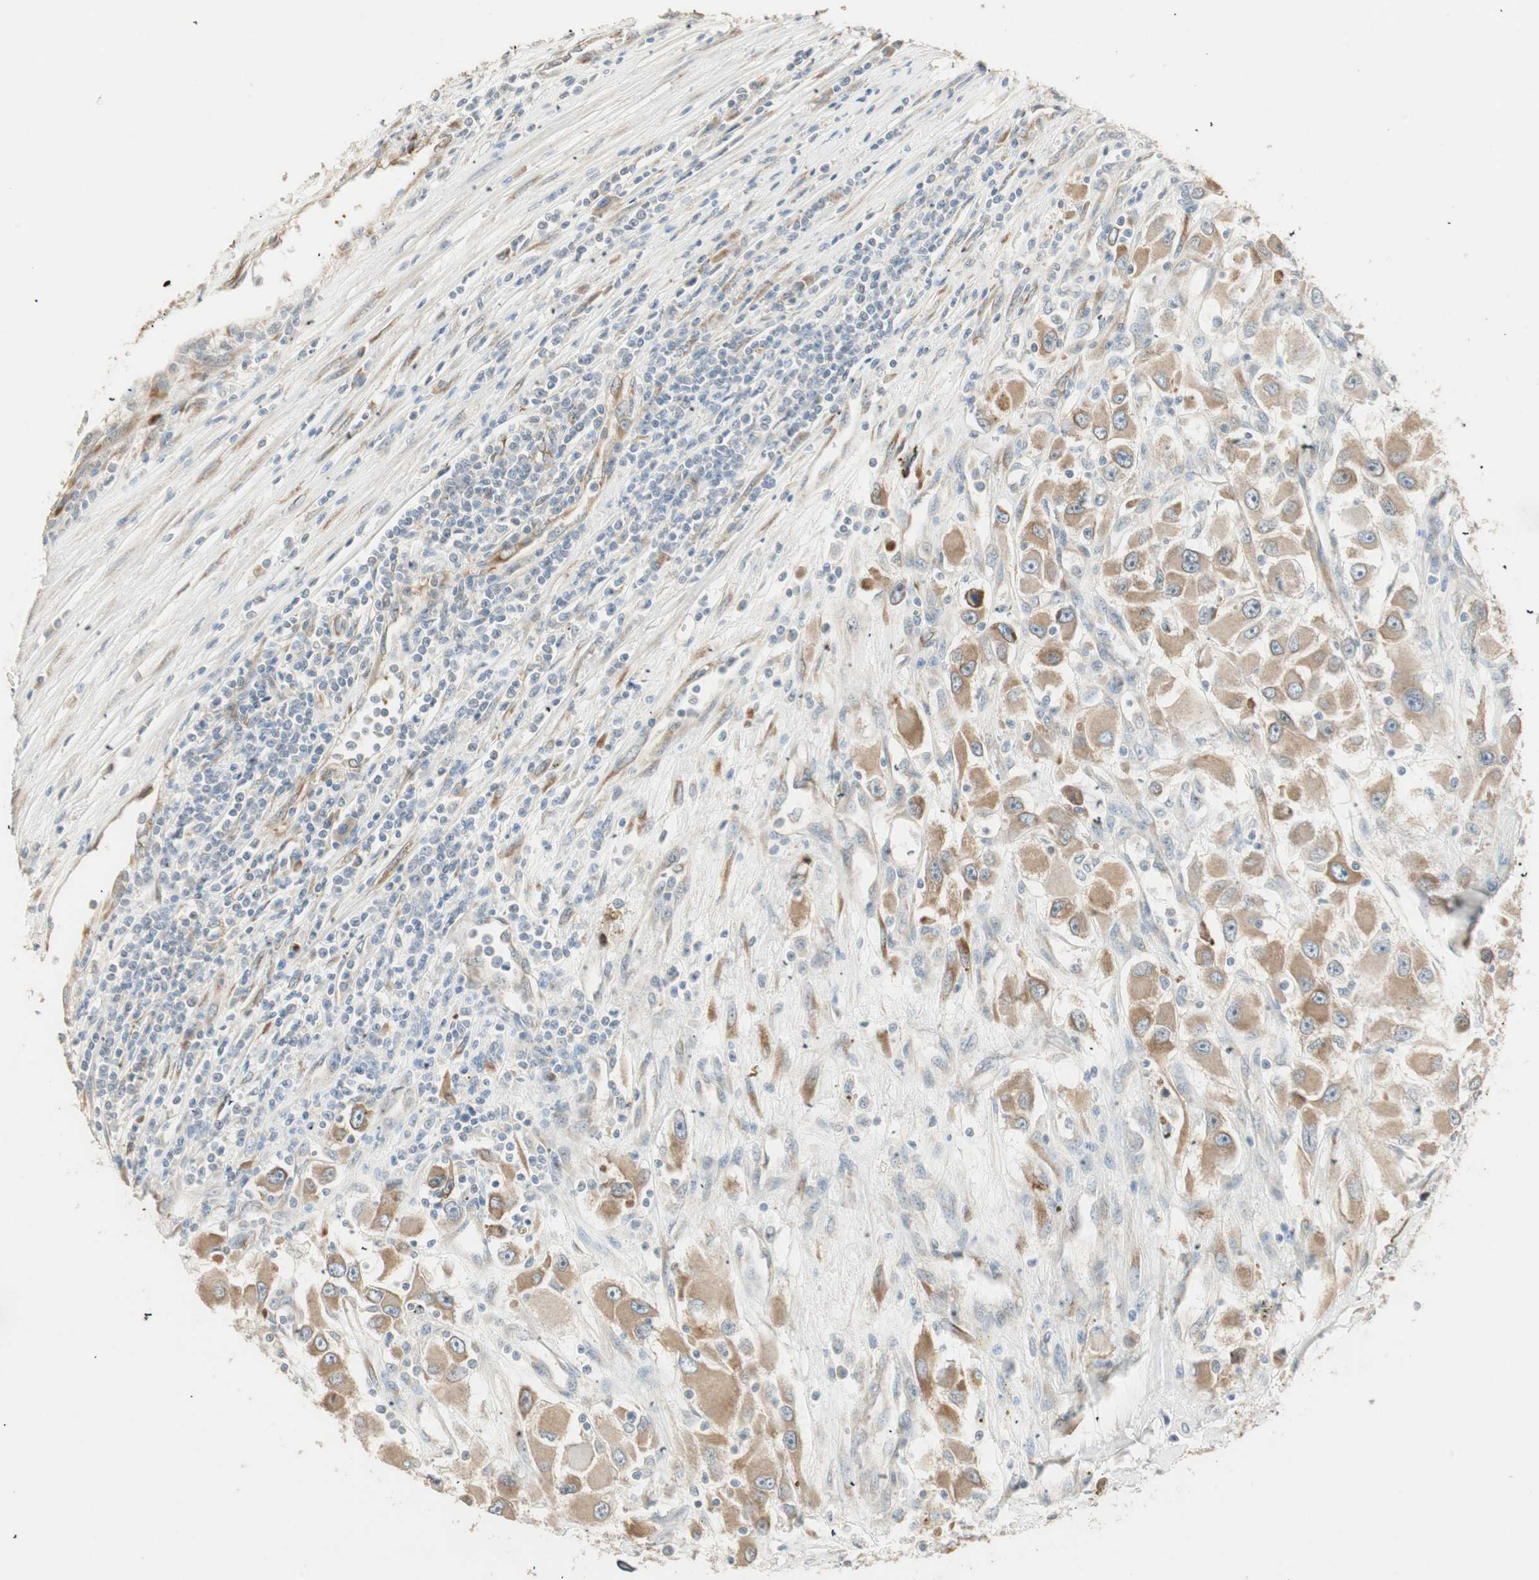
{"staining": {"intensity": "weak", "quantity": ">75%", "location": "cytoplasmic/membranous"}, "tissue": "renal cancer", "cell_type": "Tumor cells", "image_type": "cancer", "snomed": [{"axis": "morphology", "description": "Adenocarcinoma, NOS"}, {"axis": "topography", "description": "Kidney"}], "caption": "An image of human adenocarcinoma (renal) stained for a protein exhibits weak cytoplasmic/membranous brown staining in tumor cells.", "gene": "TASOR", "patient": {"sex": "female", "age": 52}}